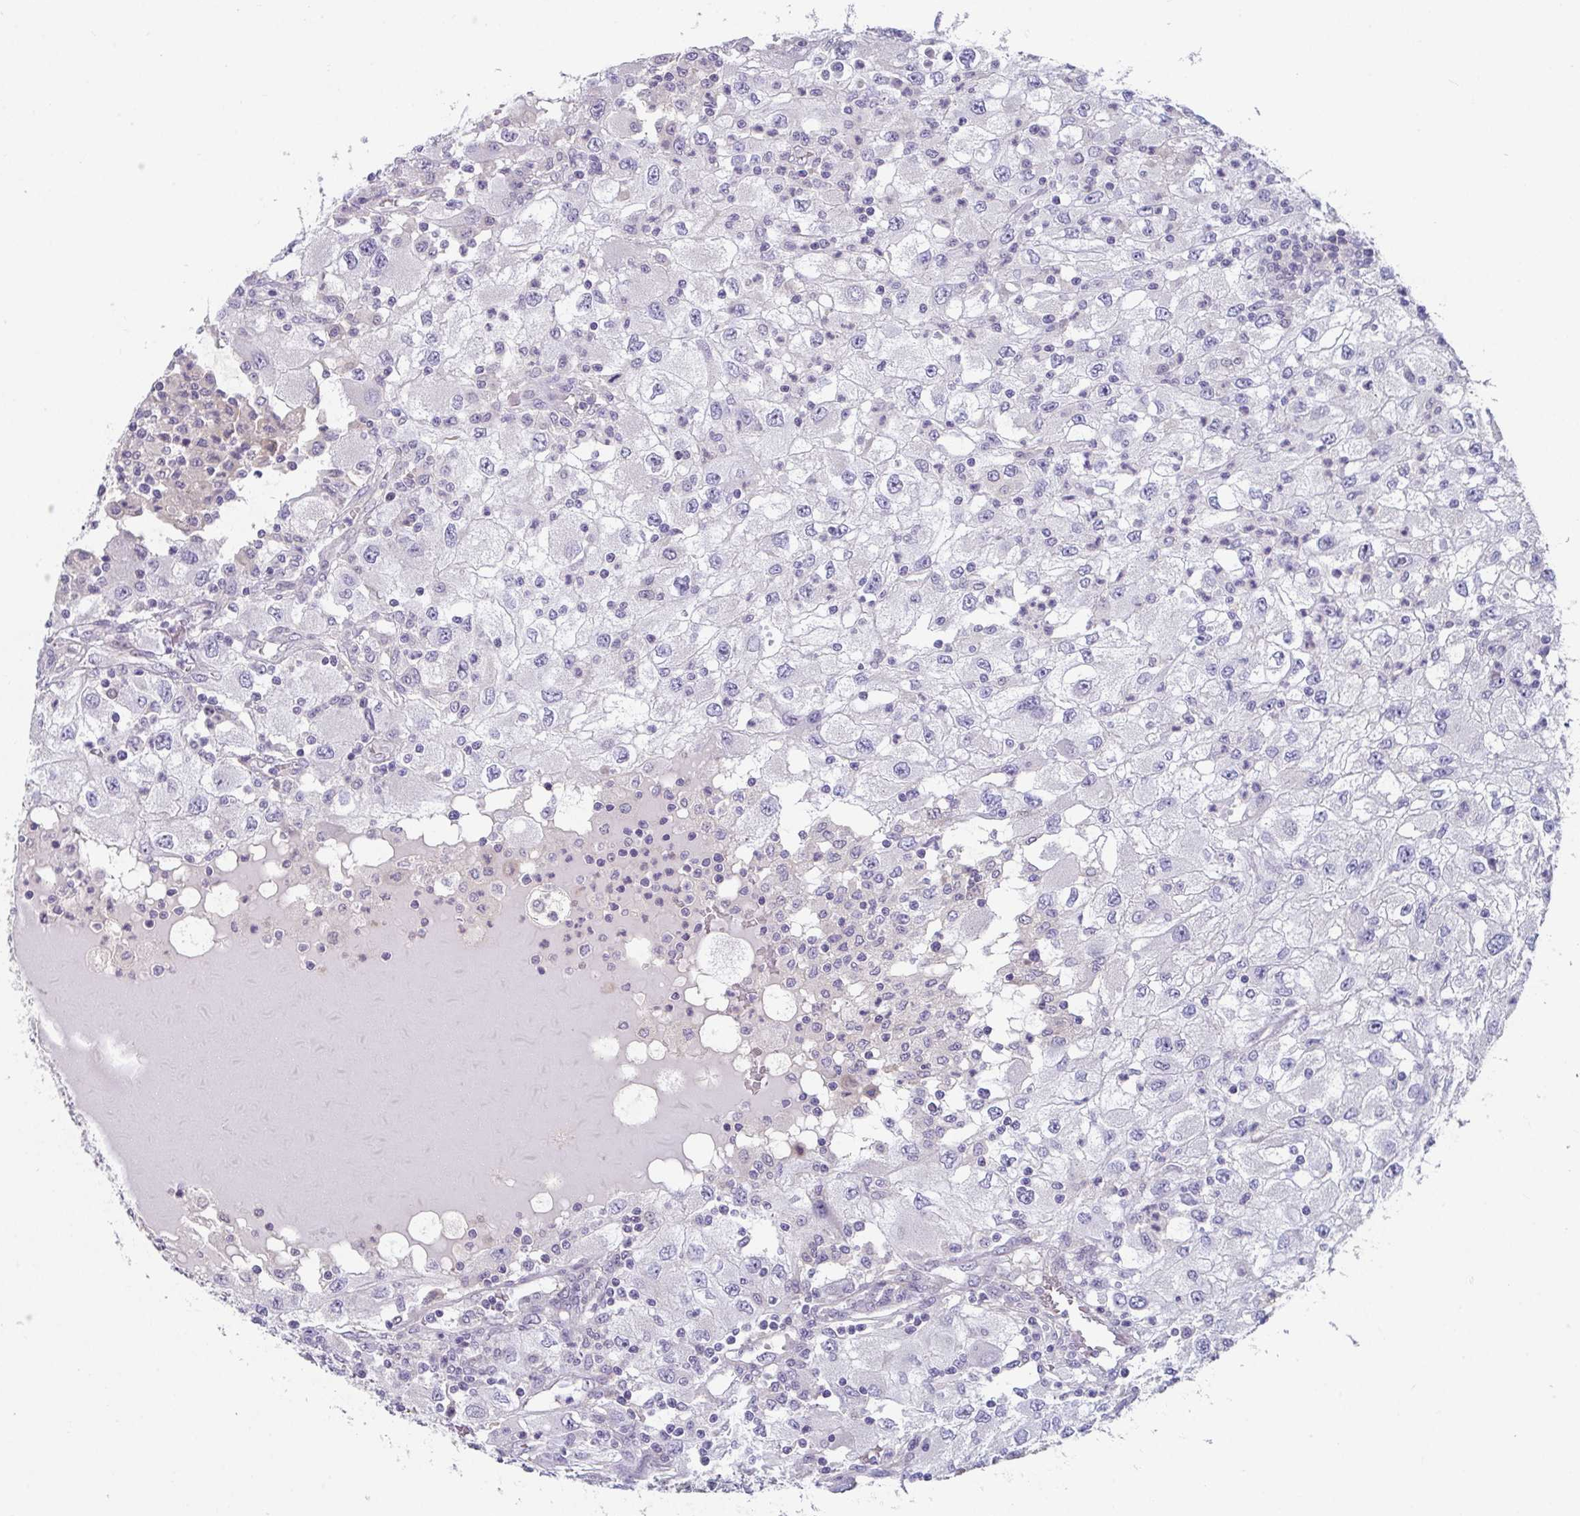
{"staining": {"intensity": "negative", "quantity": "none", "location": "none"}, "tissue": "renal cancer", "cell_type": "Tumor cells", "image_type": "cancer", "snomed": [{"axis": "morphology", "description": "Adenocarcinoma, NOS"}, {"axis": "topography", "description": "Kidney"}], "caption": "Immunohistochemical staining of renal cancer shows no significant positivity in tumor cells.", "gene": "GLTPD2", "patient": {"sex": "female", "age": 67}}